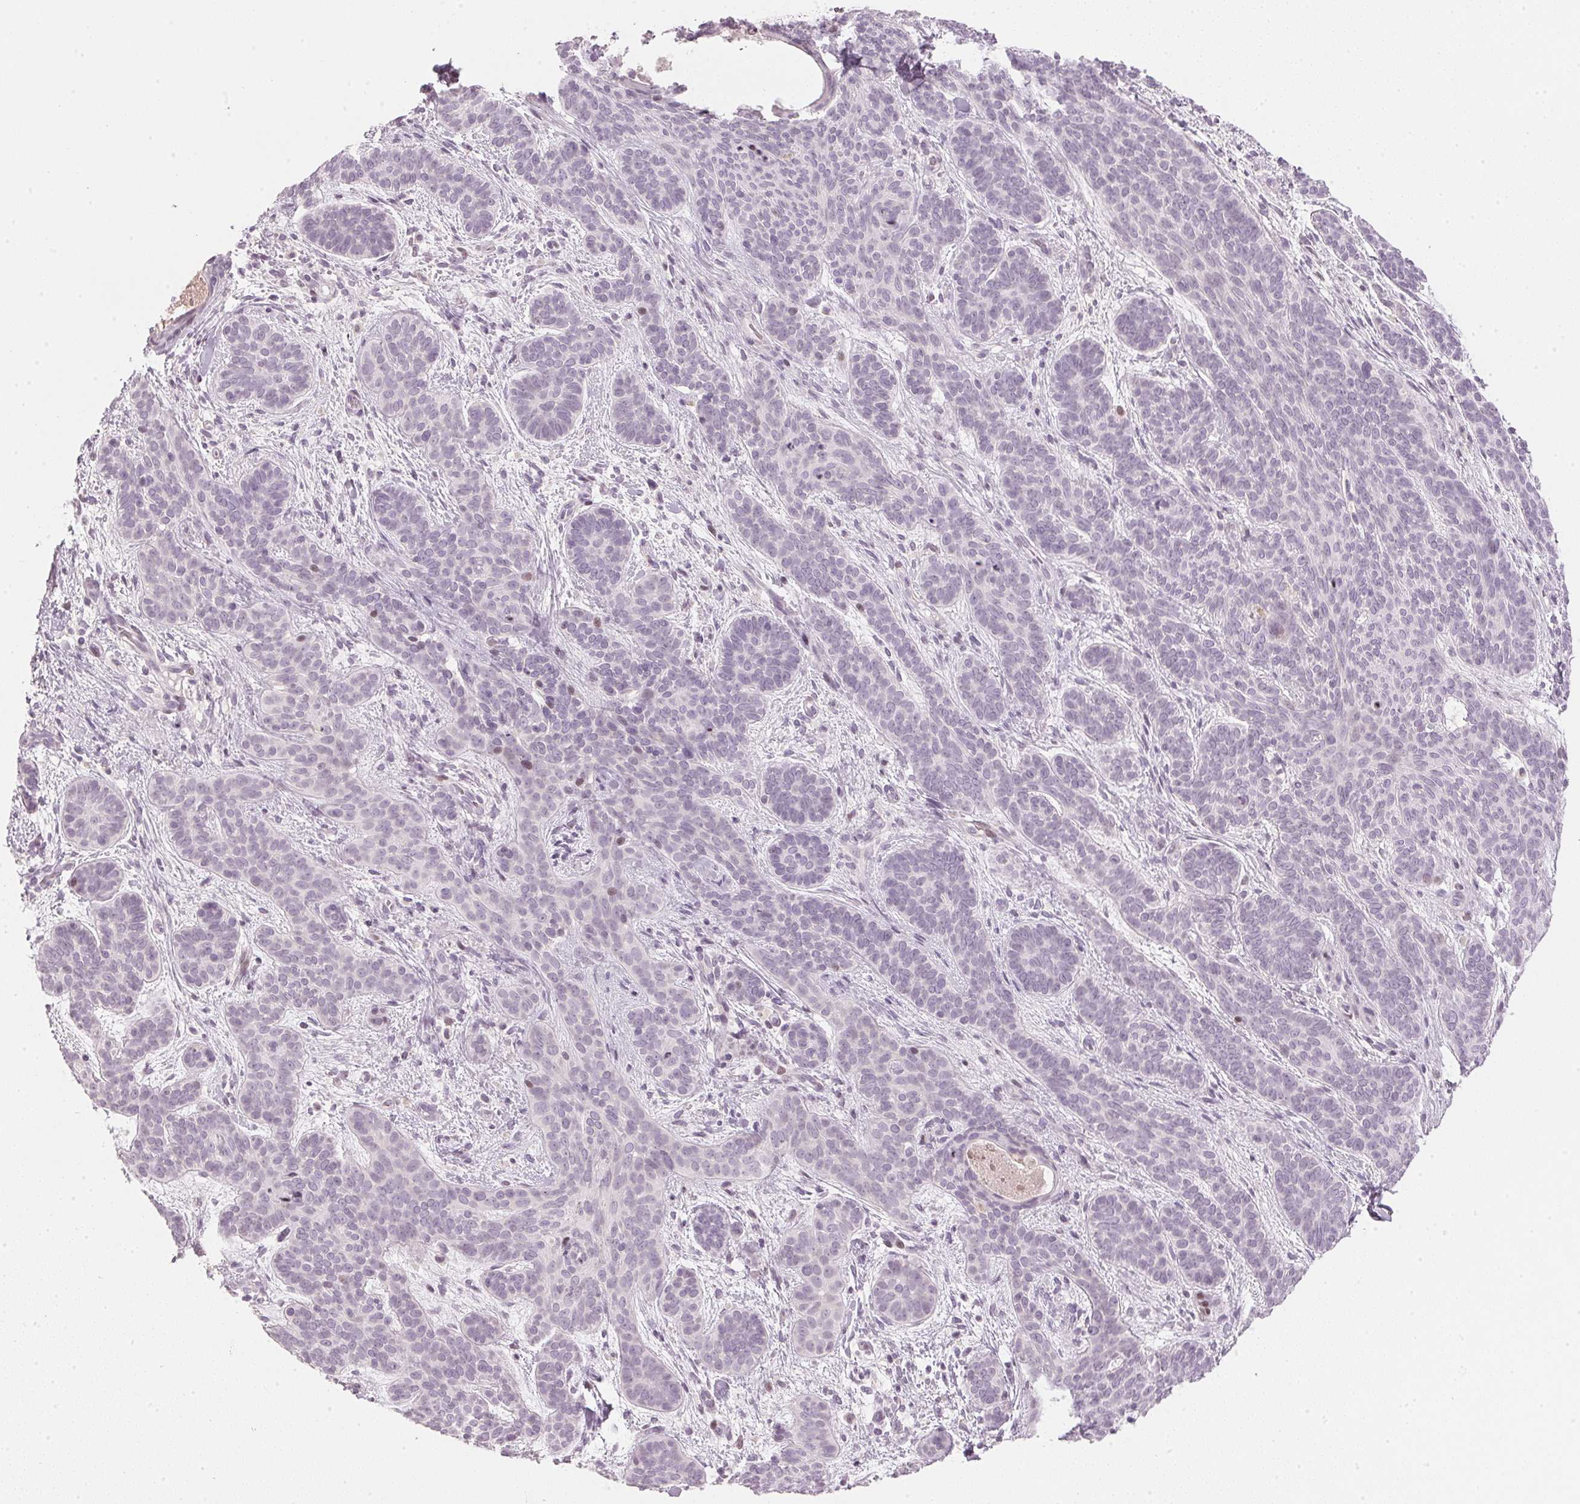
{"staining": {"intensity": "negative", "quantity": "none", "location": "none"}, "tissue": "skin cancer", "cell_type": "Tumor cells", "image_type": "cancer", "snomed": [{"axis": "morphology", "description": "Basal cell carcinoma"}, {"axis": "topography", "description": "Skin"}], "caption": "Immunohistochemical staining of basal cell carcinoma (skin) exhibits no significant expression in tumor cells. (DAB immunohistochemistry (IHC) with hematoxylin counter stain).", "gene": "SFRP4", "patient": {"sex": "female", "age": 82}}